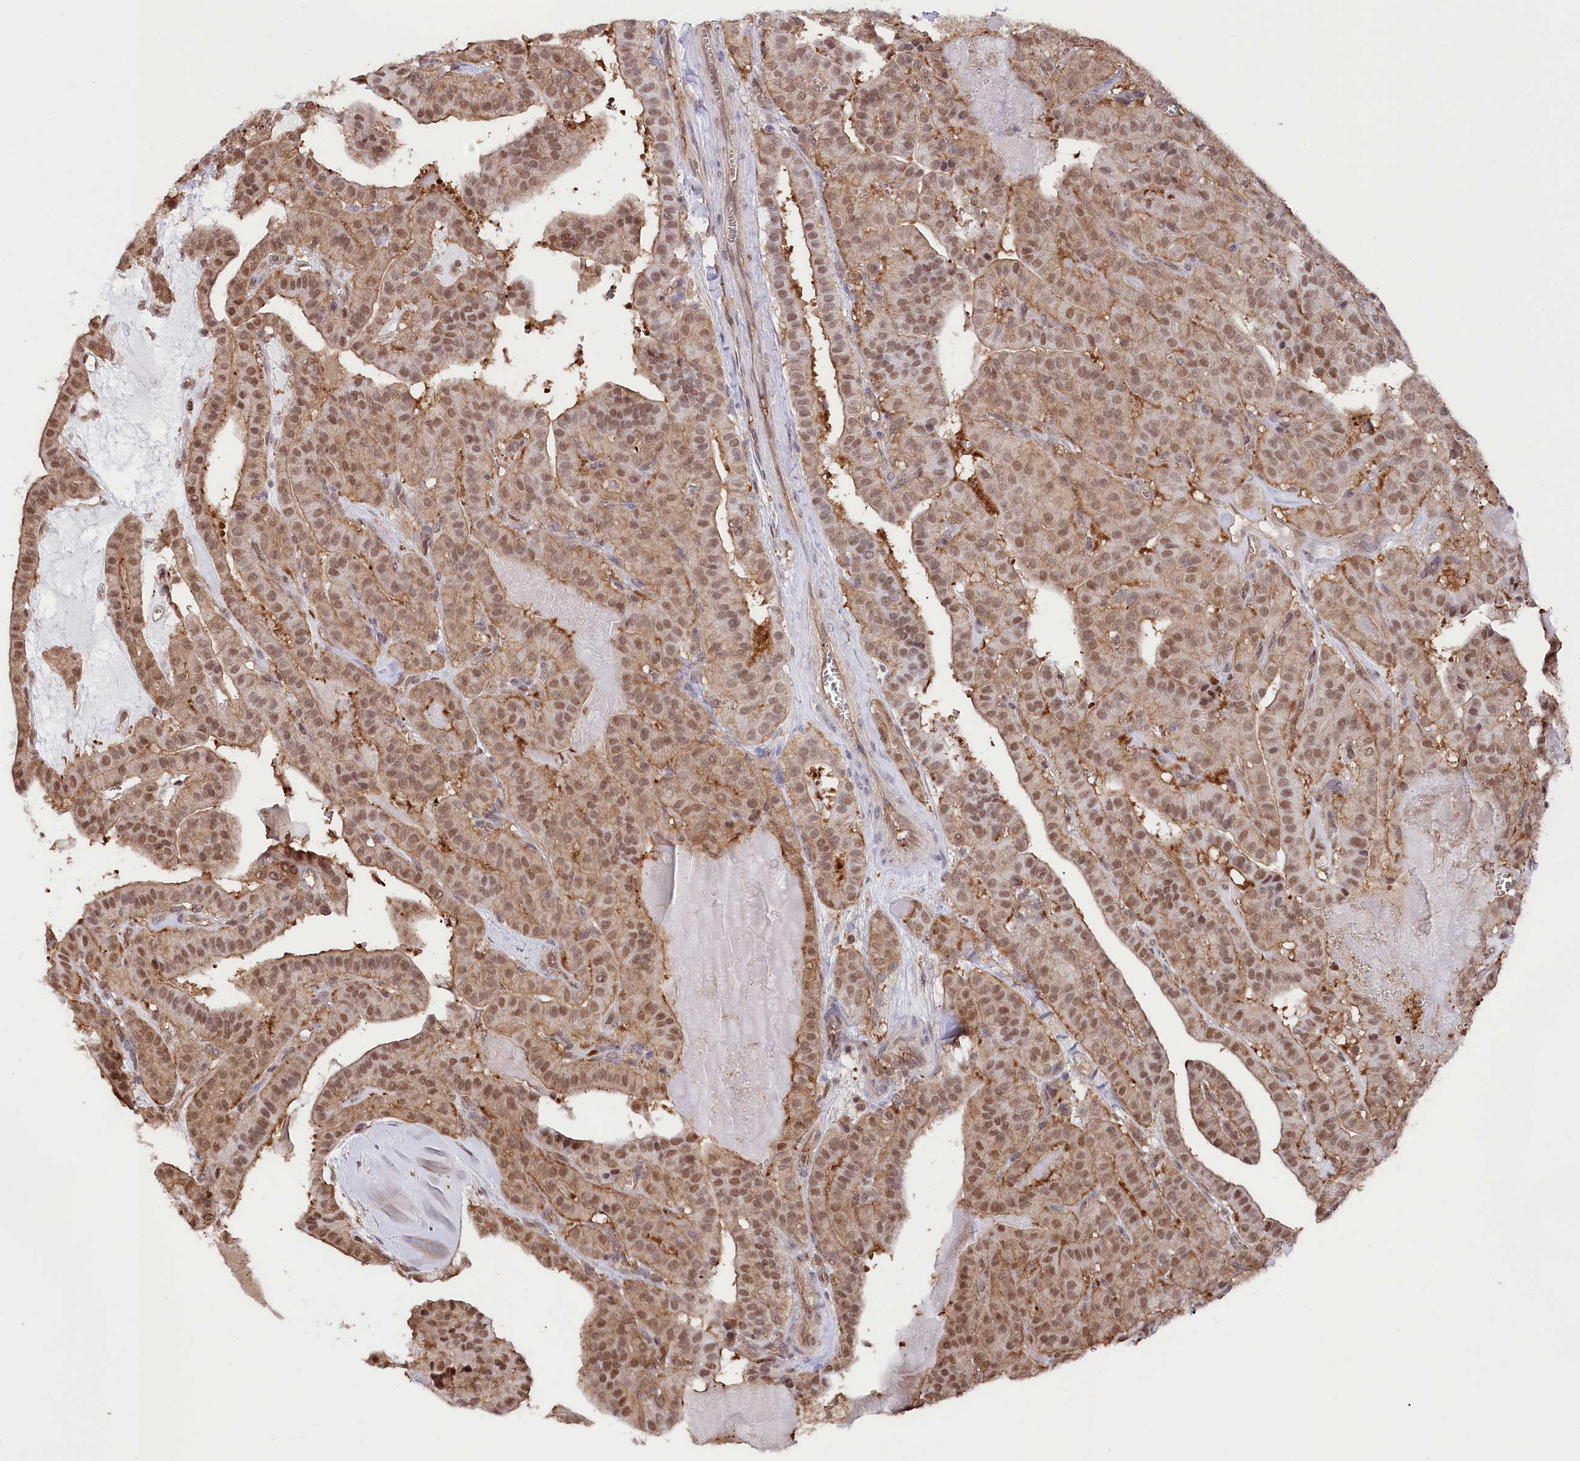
{"staining": {"intensity": "moderate", "quantity": ">75%", "location": "cytoplasmic/membranous,nuclear"}, "tissue": "thyroid cancer", "cell_type": "Tumor cells", "image_type": "cancer", "snomed": [{"axis": "morphology", "description": "Papillary adenocarcinoma, NOS"}, {"axis": "topography", "description": "Thyroid gland"}], "caption": "Brown immunohistochemical staining in thyroid cancer displays moderate cytoplasmic/membranous and nuclear positivity in approximately >75% of tumor cells. (brown staining indicates protein expression, while blue staining denotes nuclei).", "gene": "PSMA1", "patient": {"sex": "male", "age": 52}}